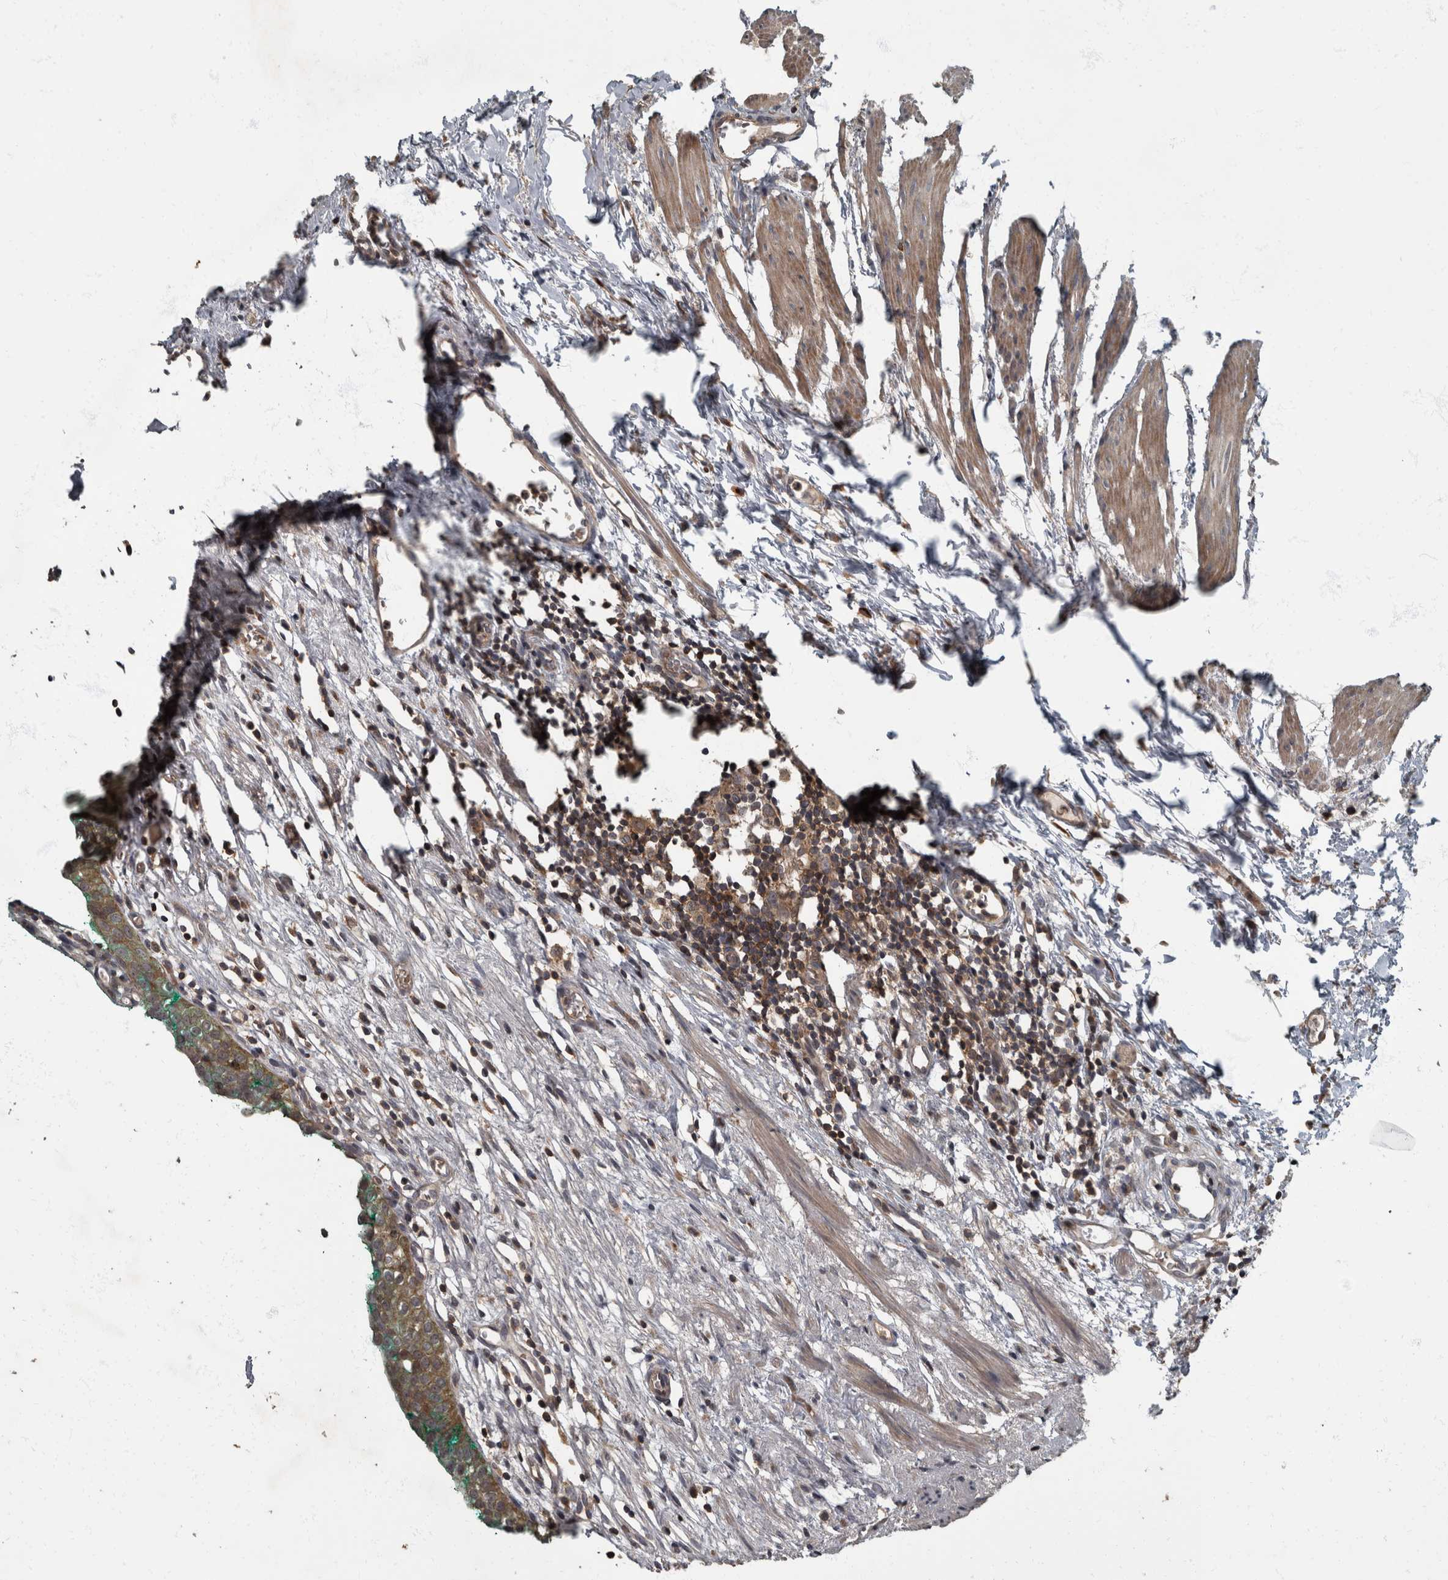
{"staining": {"intensity": "strong", "quantity": ">75%", "location": "cytoplasmic/membranous"}, "tissue": "urinary bladder", "cell_type": "Urothelial cells", "image_type": "normal", "snomed": [{"axis": "morphology", "description": "Normal tissue, NOS"}, {"axis": "morphology", "description": "Urothelial carcinoma, High grade"}, {"axis": "topography", "description": "Urinary bladder"}], "caption": "The image reveals immunohistochemical staining of benign urinary bladder. There is strong cytoplasmic/membranous staining is appreciated in about >75% of urothelial cells.", "gene": "RABGGTB", "patient": {"sex": "female", "age": 60}}